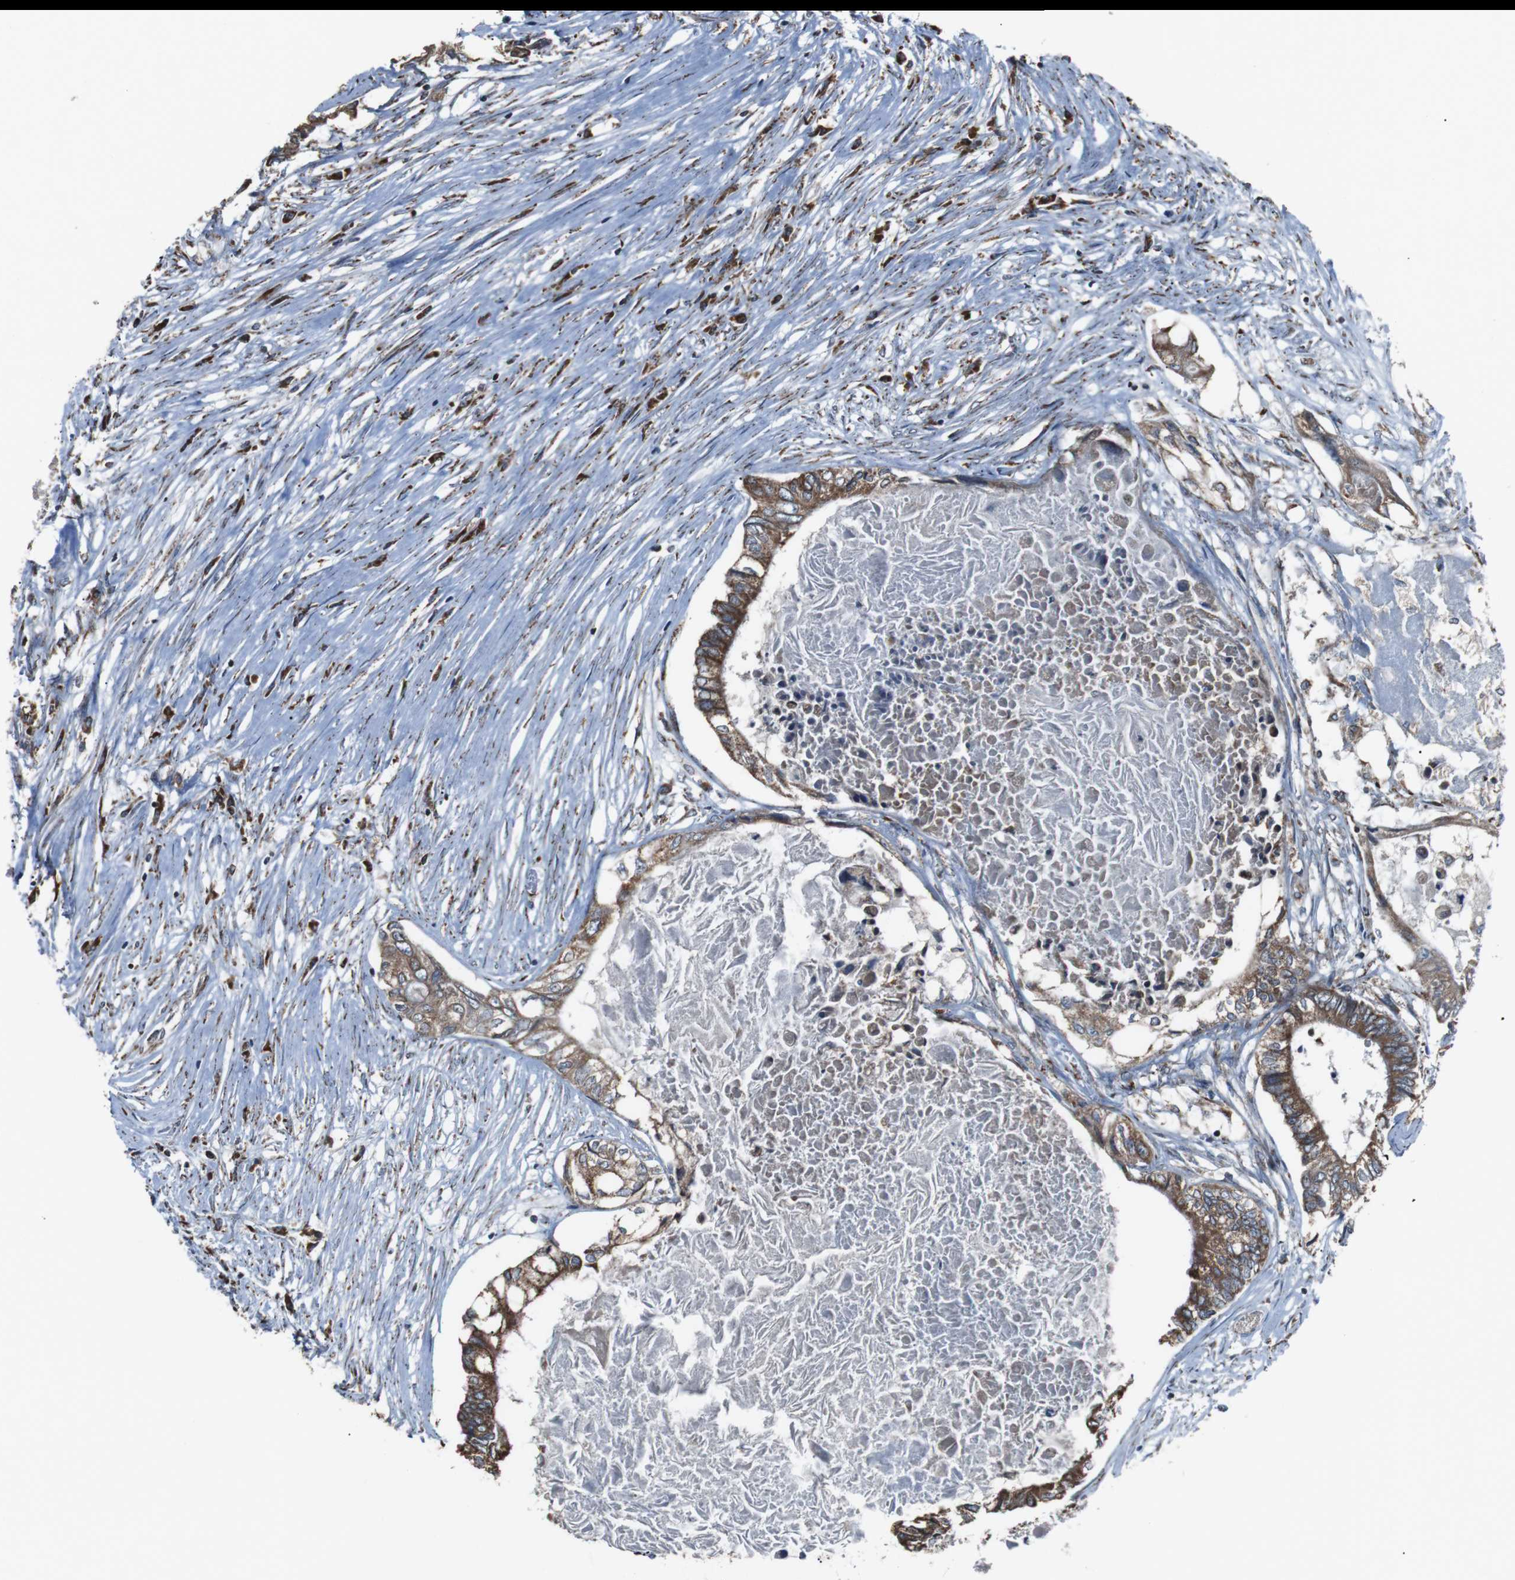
{"staining": {"intensity": "moderate", "quantity": ">75%", "location": "cytoplasmic/membranous"}, "tissue": "colorectal cancer", "cell_type": "Tumor cells", "image_type": "cancer", "snomed": [{"axis": "morphology", "description": "Adenocarcinoma, NOS"}, {"axis": "topography", "description": "Rectum"}], "caption": "Moderate cytoplasmic/membranous expression for a protein is appreciated in approximately >75% of tumor cells of colorectal cancer (adenocarcinoma) using IHC.", "gene": "CISD2", "patient": {"sex": "male", "age": 63}}